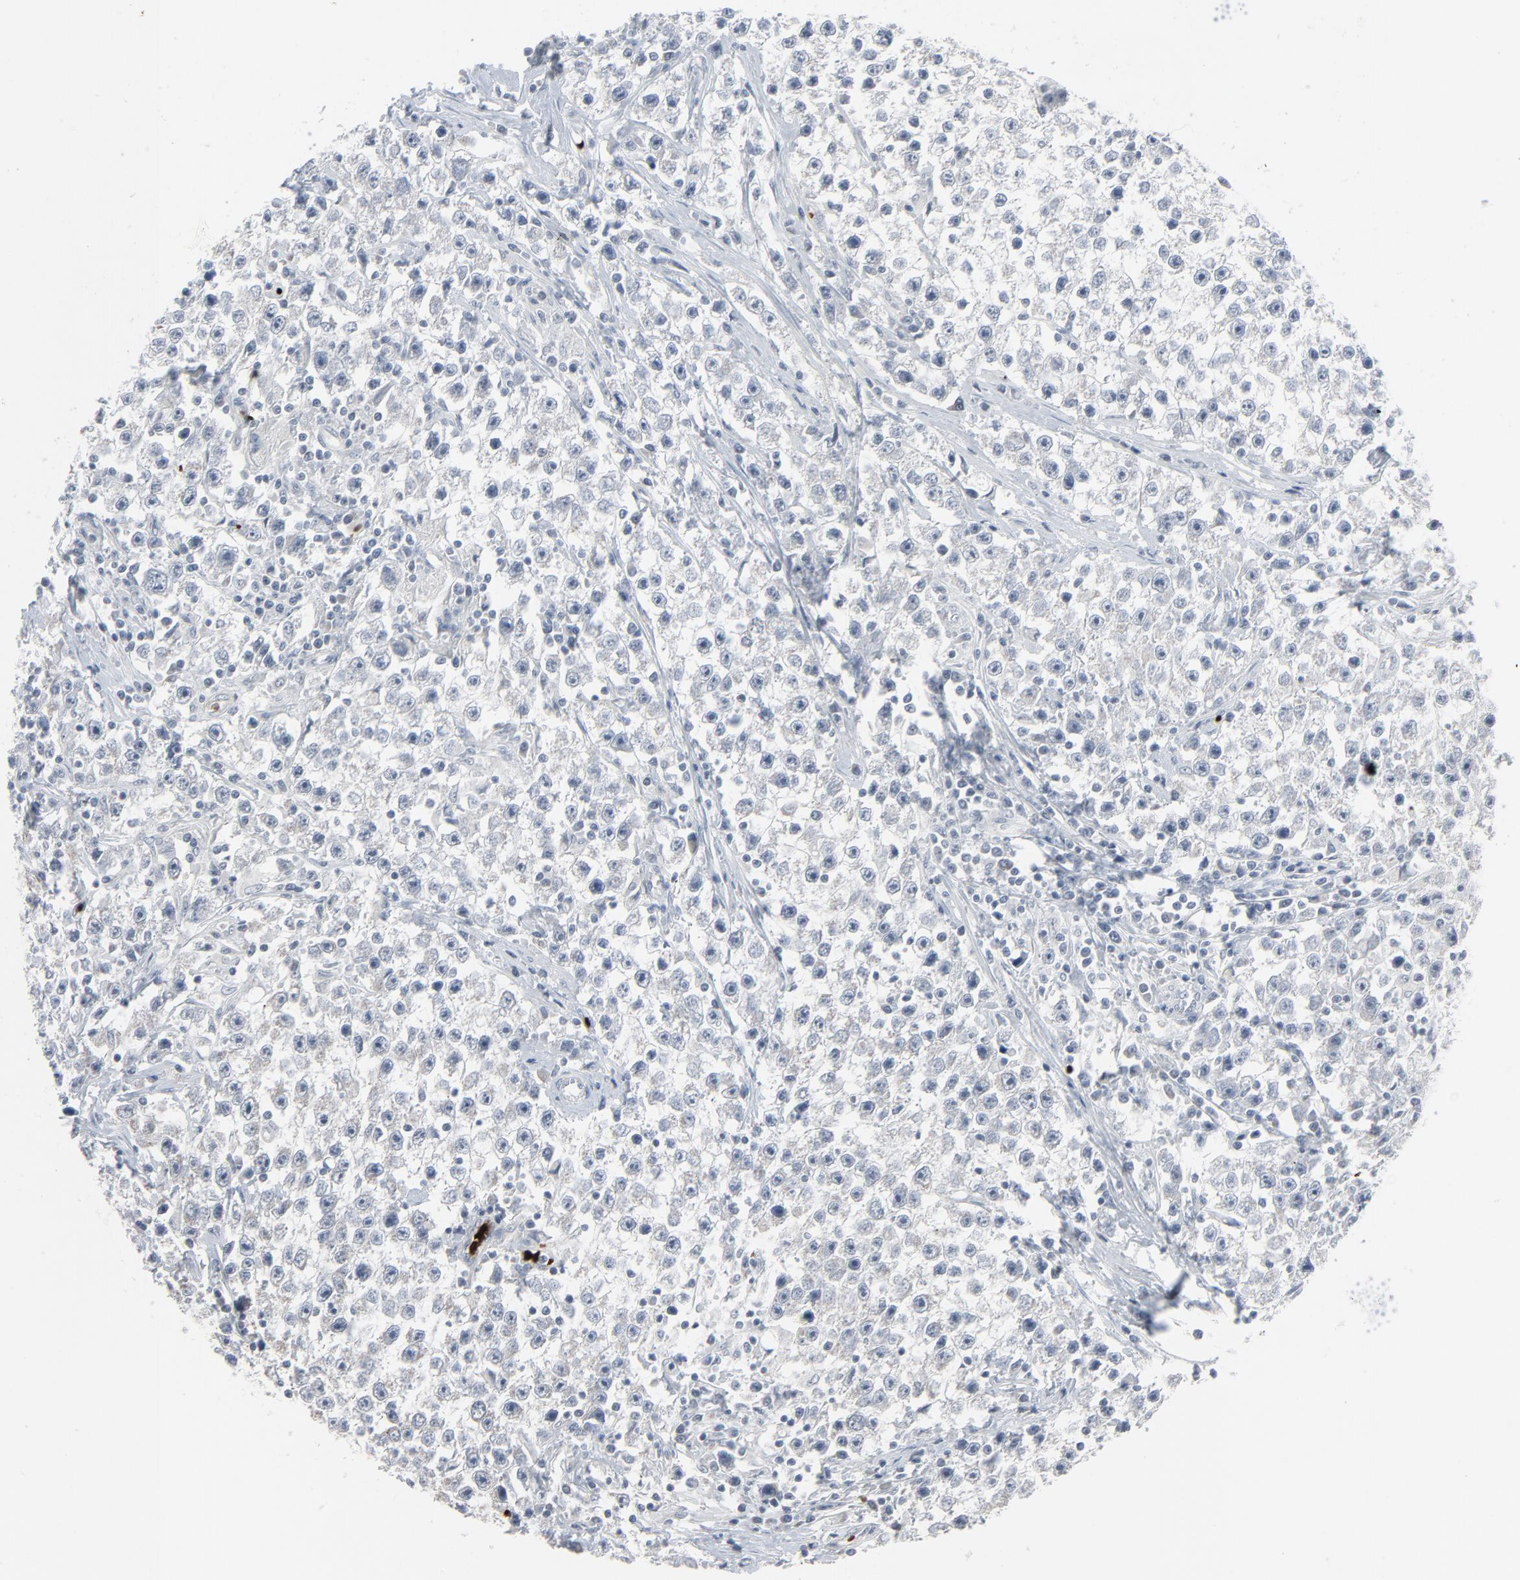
{"staining": {"intensity": "negative", "quantity": "none", "location": "none"}, "tissue": "testis cancer", "cell_type": "Tumor cells", "image_type": "cancer", "snomed": [{"axis": "morphology", "description": "Seminoma, NOS"}, {"axis": "topography", "description": "Testis"}], "caption": "Immunohistochemistry (IHC) image of human seminoma (testis) stained for a protein (brown), which shows no staining in tumor cells.", "gene": "SAGE1", "patient": {"sex": "male", "age": 35}}